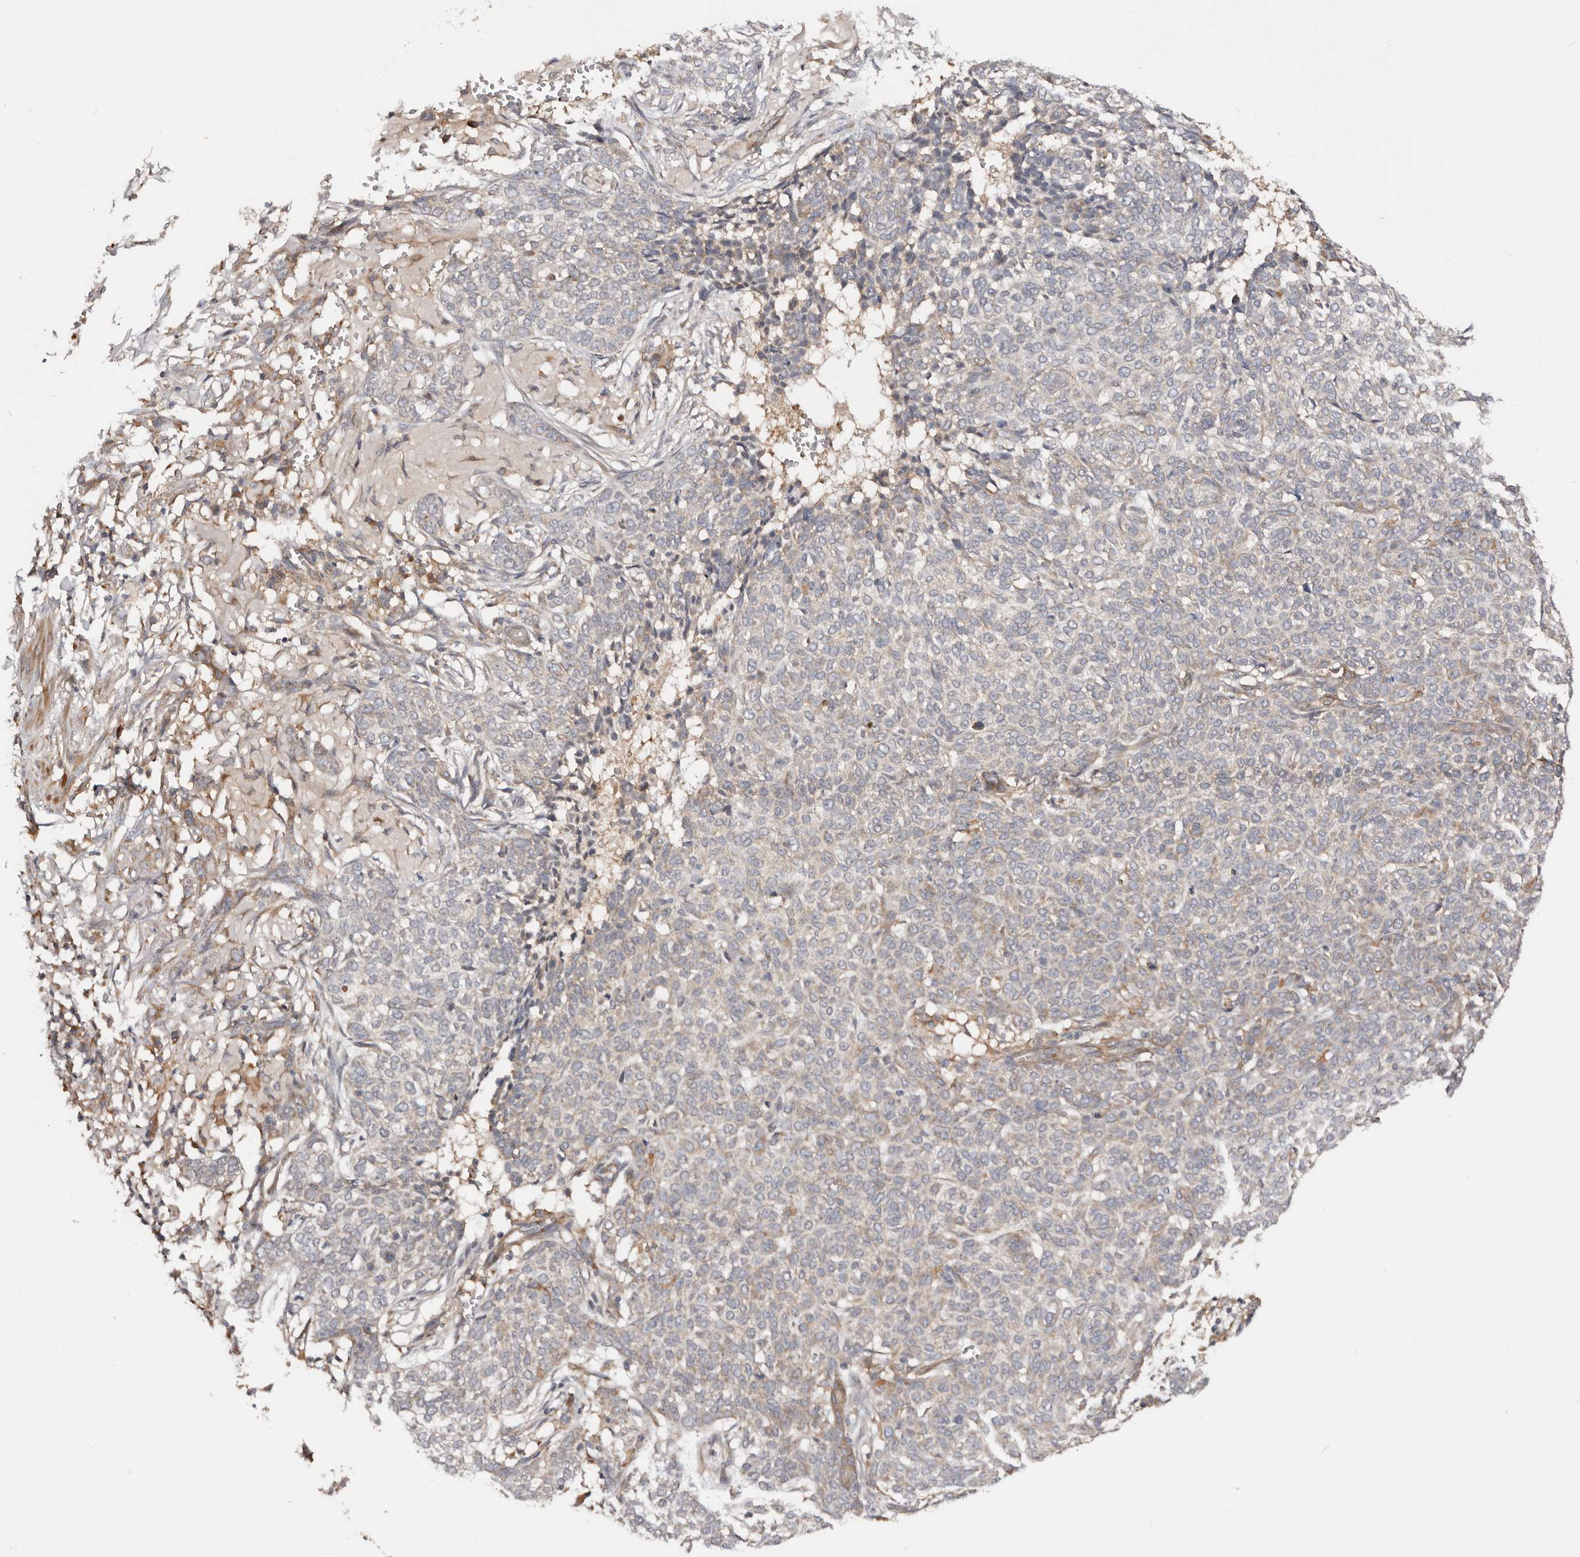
{"staining": {"intensity": "weak", "quantity": "25%-75%", "location": "cytoplasmic/membranous"}, "tissue": "skin cancer", "cell_type": "Tumor cells", "image_type": "cancer", "snomed": [{"axis": "morphology", "description": "Basal cell carcinoma"}, {"axis": "topography", "description": "Skin"}], "caption": "Skin cancer (basal cell carcinoma) stained with immunohistochemistry (IHC) shows weak cytoplasmic/membranous staining in approximately 25%-75% of tumor cells.", "gene": "PKIB", "patient": {"sex": "male", "age": 85}}